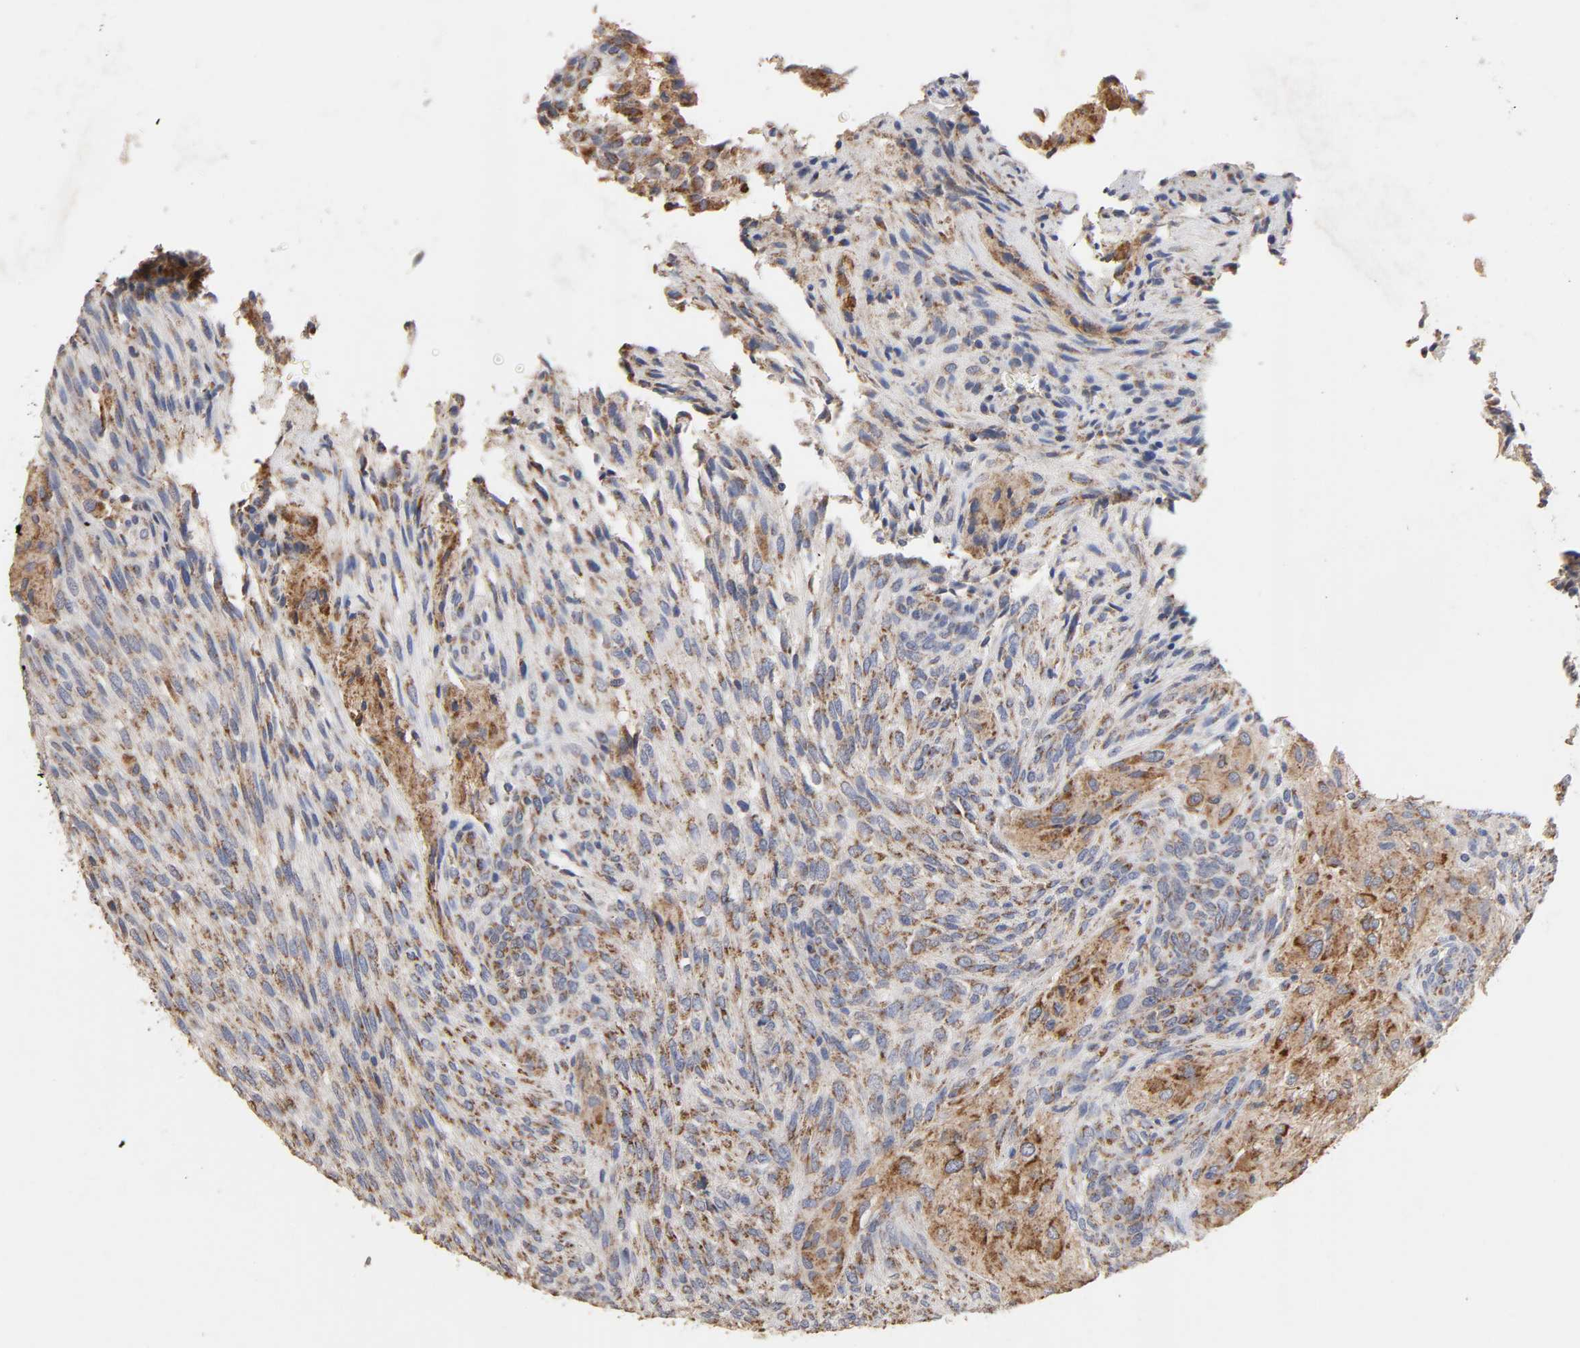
{"staining": {"intensity": "moderate", "quantity": ">75%", "location": "cytoplasmic/membranous"}, "tissue": "glioma", "cell_type": "Tumor cells", "image_type": "cancer", "snomed": [{"axis": "morphology", "description": "Glioma, malignant, High grade"}, {"axis": "topography", "description": "Cerebral cortex"}], "caption": "Glioma stained with DAB (3,3'-diaminobenzidine) immunohistochemistry (IHC) reveals medium levels of moderate cytoplasmic/membranous staining in approximately >75% of tumor cells.", "gene": "CYCS", "patient": {"sex": "female", "age": 55}}